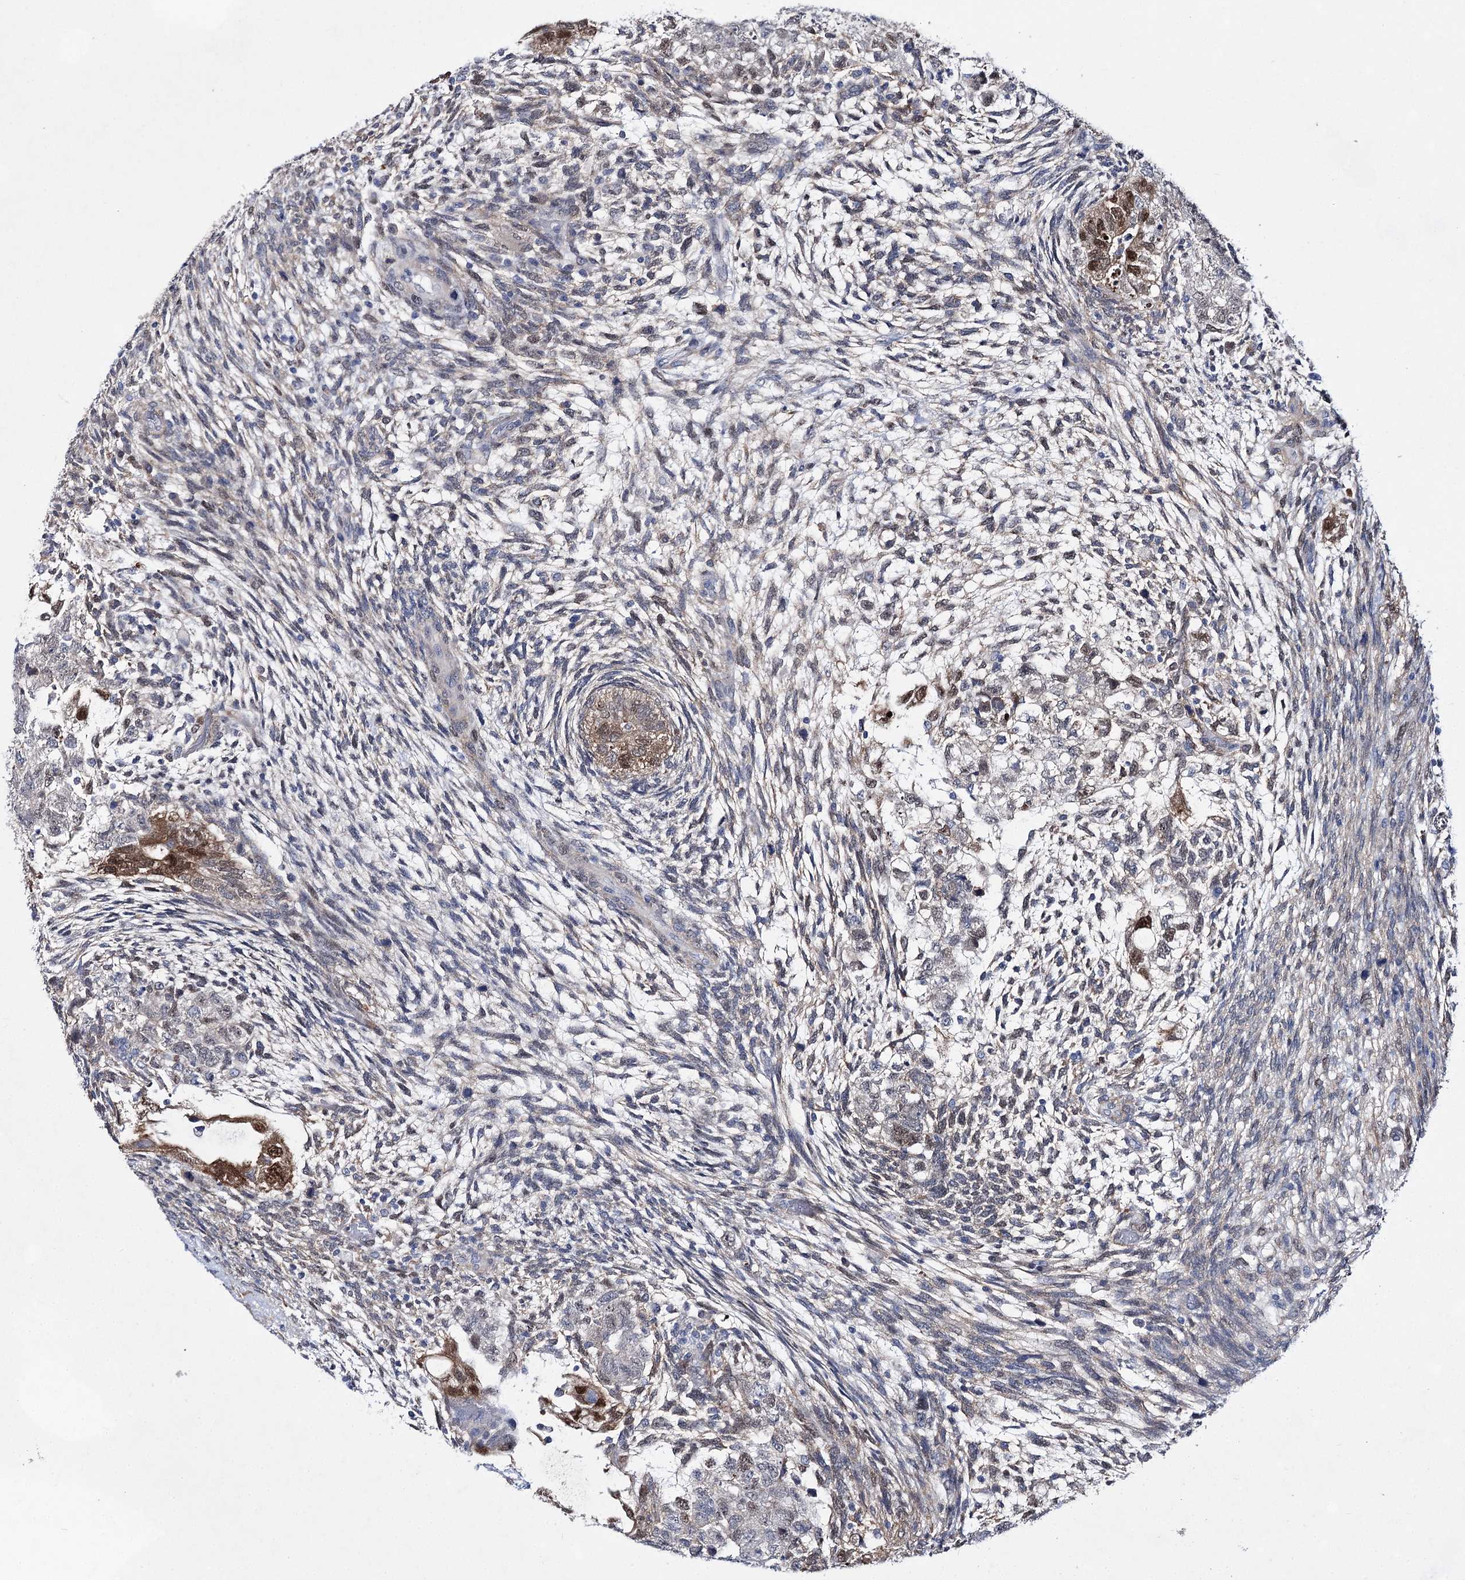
{"staining": {"intensity": "moderate", "quantity": "<25%", "location": "cytoplasmic/membranous,nuclear"}, "tissue": "testis cancer", "cell_type": "Tumor cells", "image_type": "cancer", "snomed": [{"axis": "morphology", "description": "Normal tissue, NOS"}, {"axis": "morphology", "description": "Carcinoma, Embryonal, NOS"}, {"axis": "topography", "description": "Testis"}], "caption": "Moderate cytoplasmic/membranous and nuclear positivity for a protein is present in approximately <25% of tumor cells of testis embryonal carcinoma using immunohistochemistry (IHC).", "gene": "UGDH", "patient": {"sex": "male", "age": 36}}